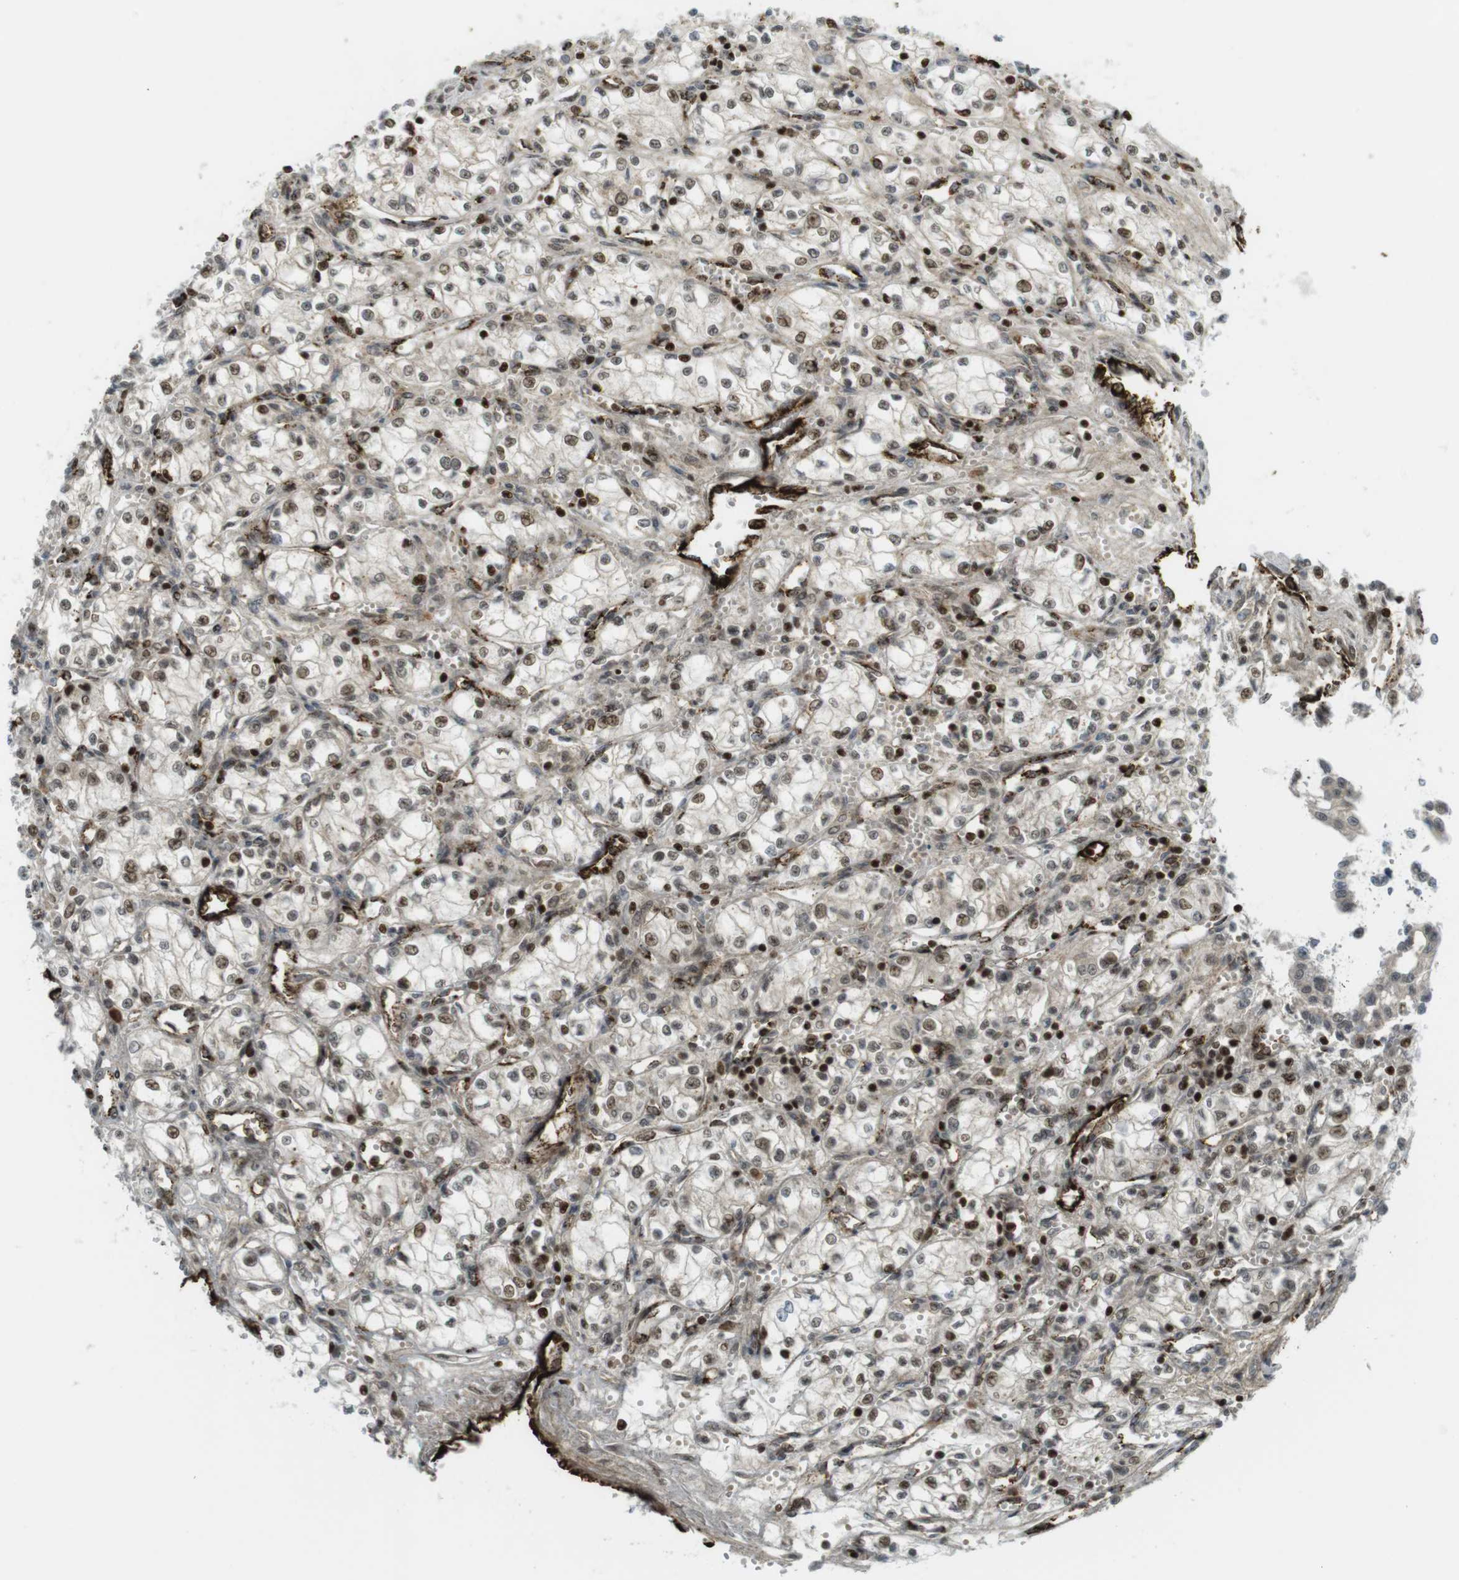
{"staining": {"intensity": "weak", "quantity": "<25%", "location": "nuclear"}, "tissue": "renal cancer", "cell_type": "Tumor cells", "image_type": "cancer", "snomed": [{"axis": "morphology", "description": "Normal tissue, NOS"}, {"axis": "morphology", "description": "Adenocarcinoma, NOS"}, {"axis": "topography", "description": "Kidney"}], "caption": "Human renal cancer (adenocarcinoma) stained for a protein using immunohistochemistry (IHC) displays no staining in tumor cells.", "gene": "PPP1R13B", "patient": {"sex": "male", "age": 59}}